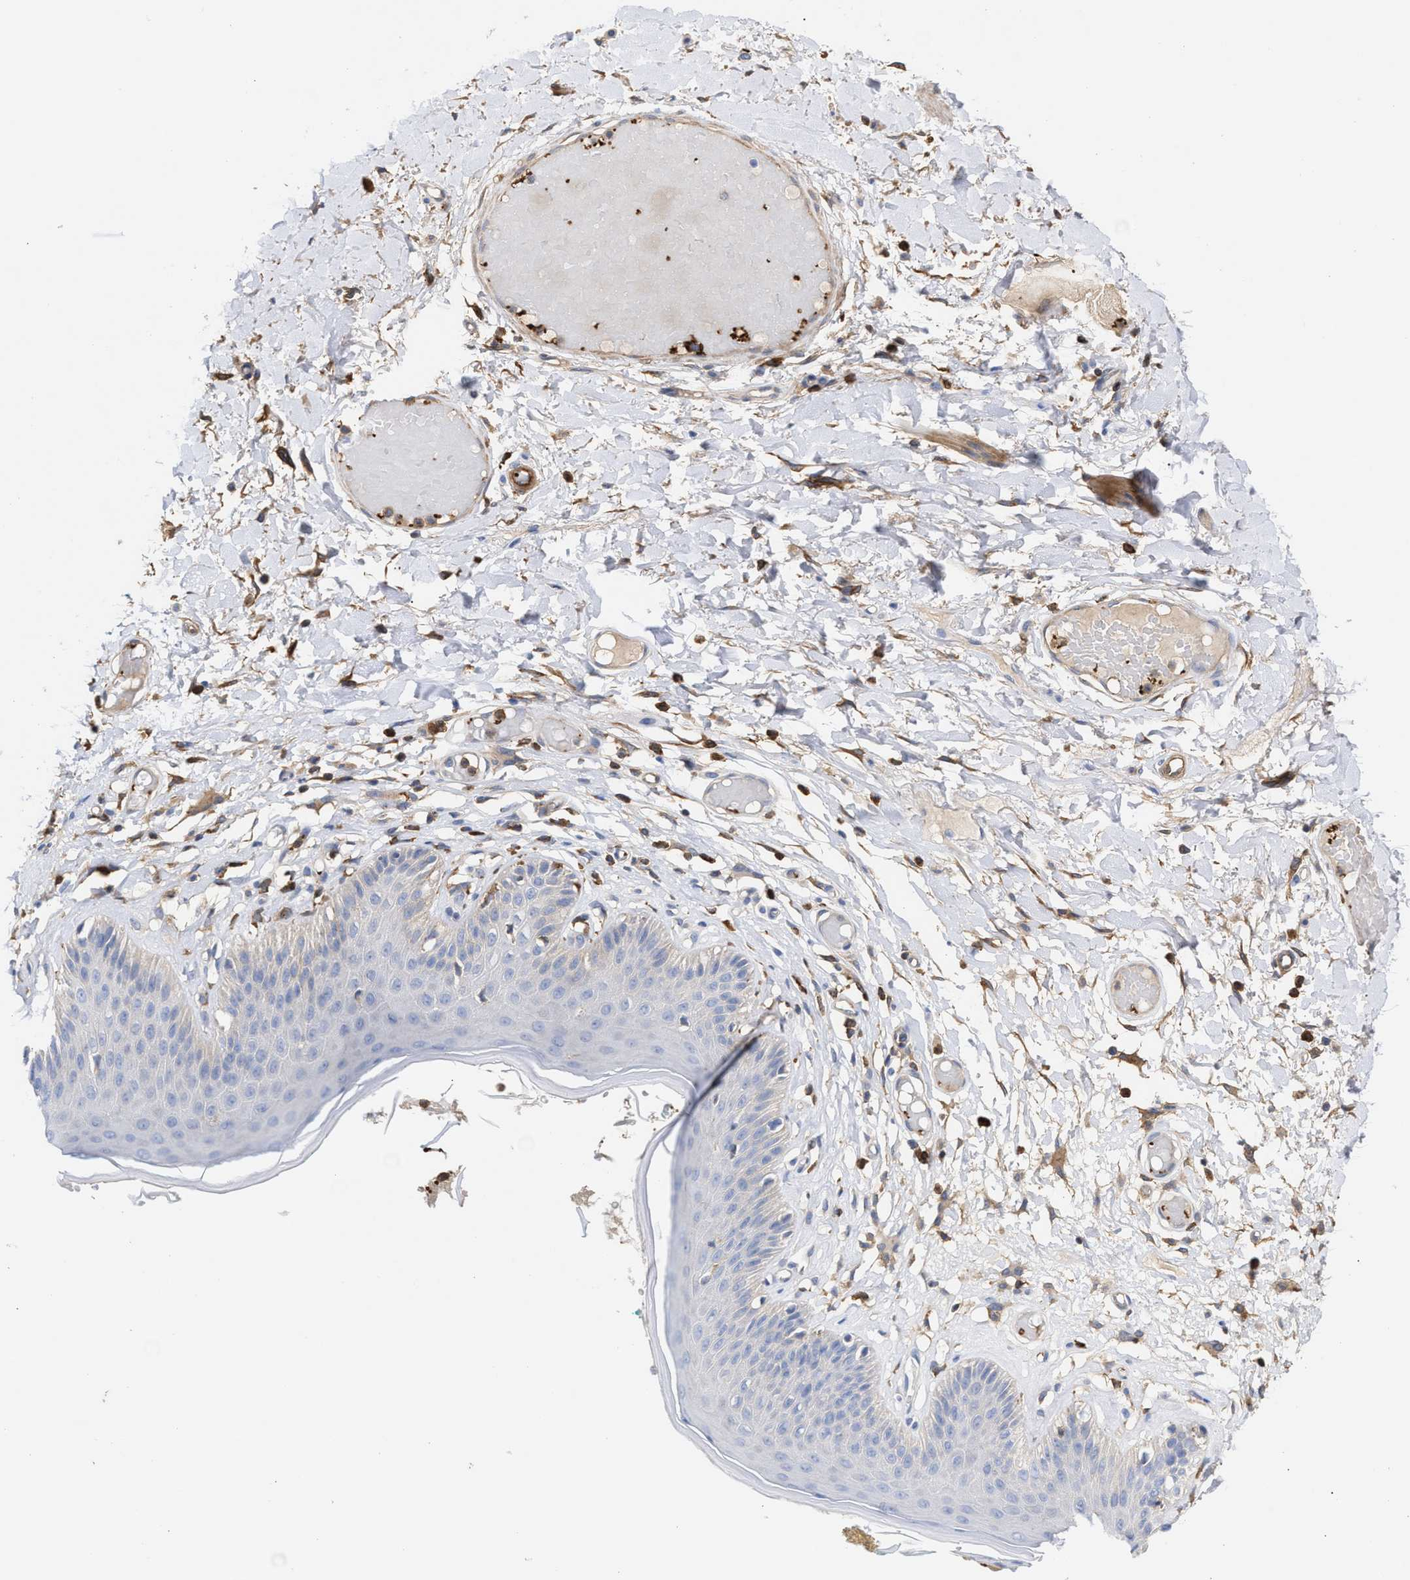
{"staining": {"intensity": "weak", "quantity": "<25%", "location": "cytoplasmic/membranous"}, "tissue": "skin", "cell_type": "Epidermal cells", "image_type": "normal", "snomed": [{"axis": "morphology", "description": "Normal tissue, NOS"}, {"axis": "topography", "description": "Vulva"}], "caption": "DAB (3,3'-diaminobenzidine) immunohistochemical staining of benign human skin demonstrates no significant staining in epidermal cells.", "gene": "HS3ST5", "patient": {"sex": "female", "age": 73}}